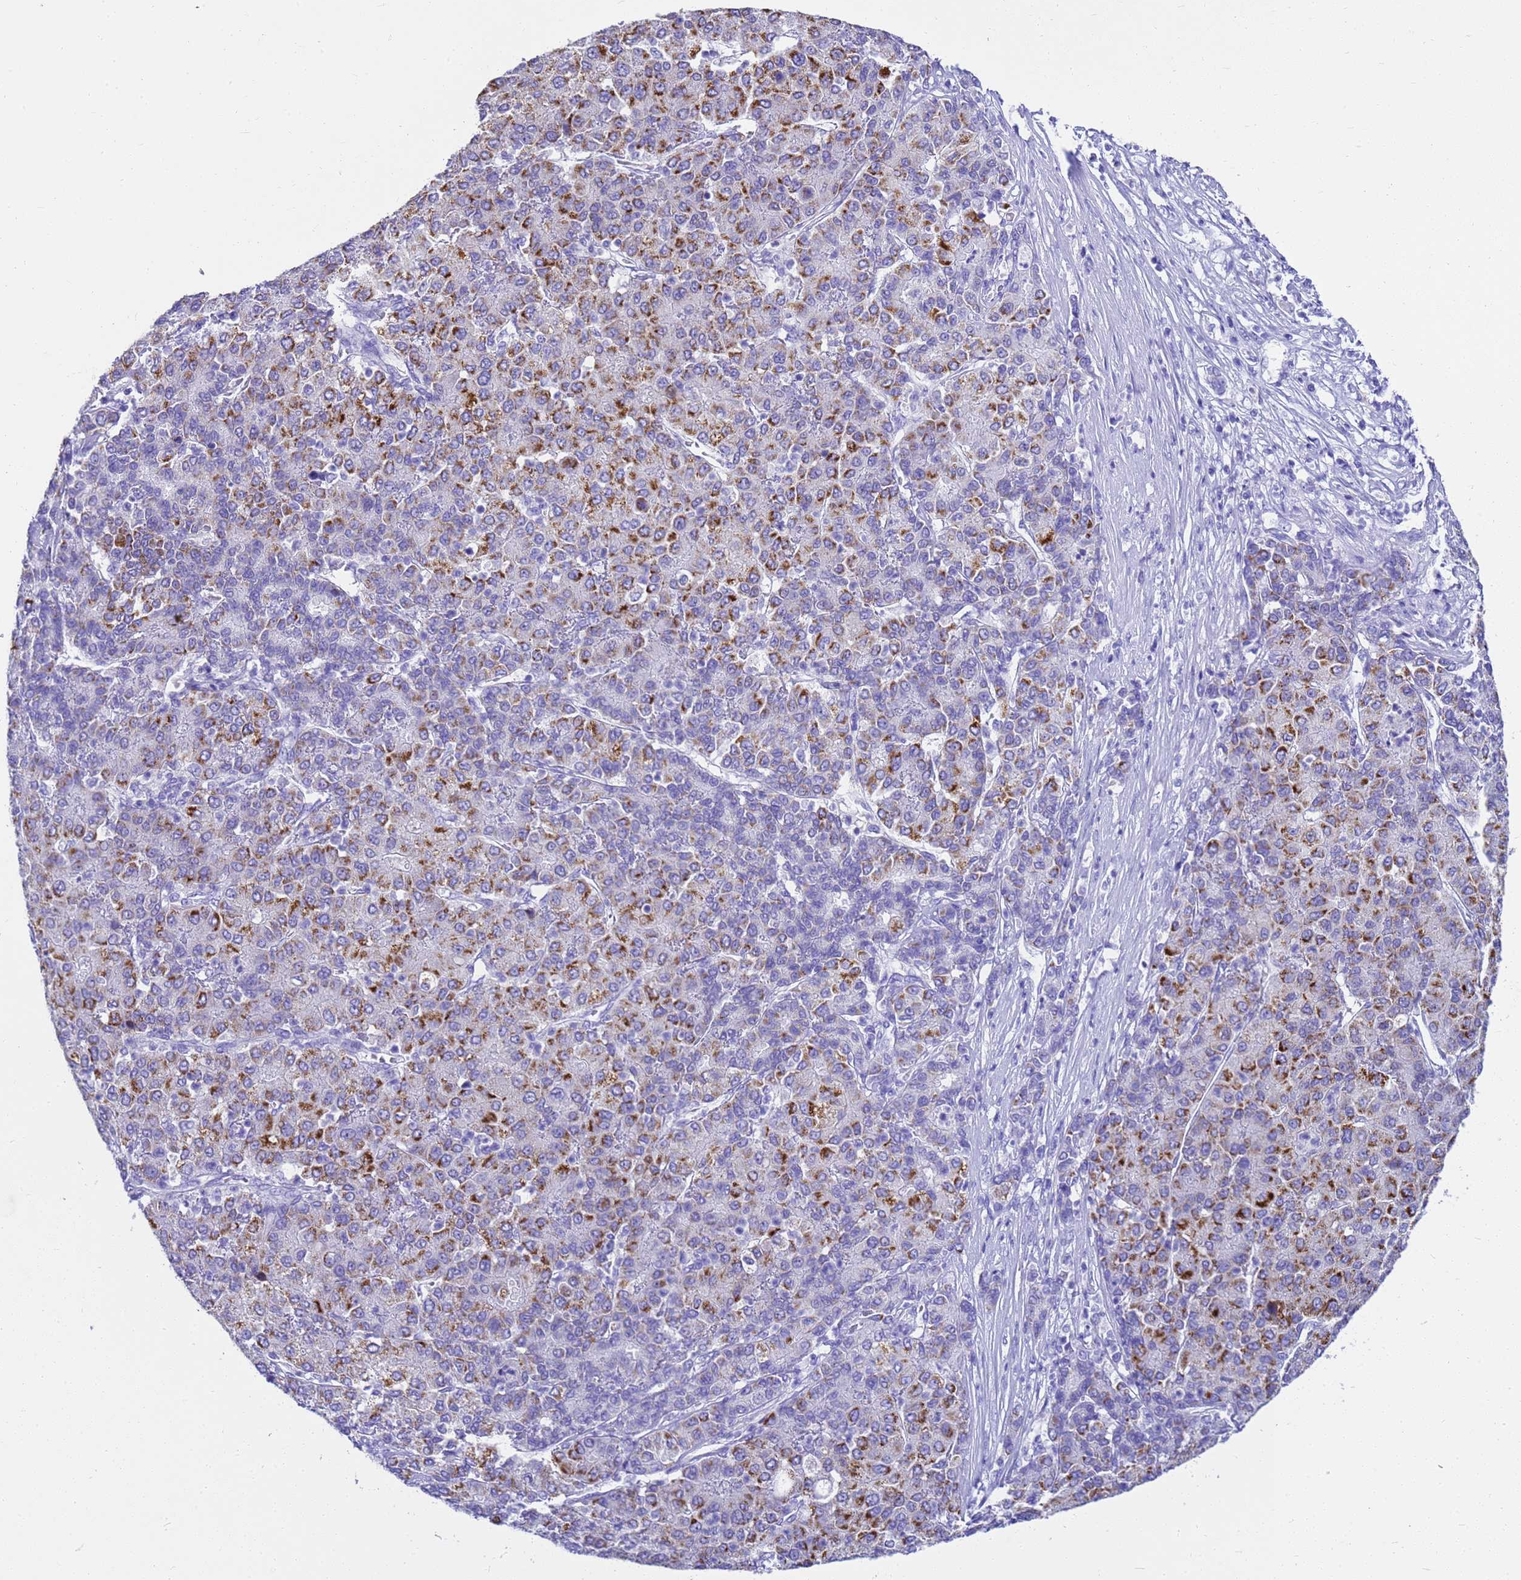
{"staining": {"intensity": "strong", "quantity": "25%-75%", "location": "cytoplasmic/membranous"}, "tissue": "liver cancer", "cell_type": "Tumor cells", "image_type": "cancer", "snomed": [{"axis": "morphology", "description": "Carcinoma, Hepatocellular, NOS"}, {"axis": "topography", "description": "Liver"}], "caption": "A brown stain labels strong cytoplasmic/membranous staining of a protein in liver cancer (hepatocellular carcinoma) tumor cells.", "gene": "MS4A13", "patient": {"sex": "male", "age": 65}}